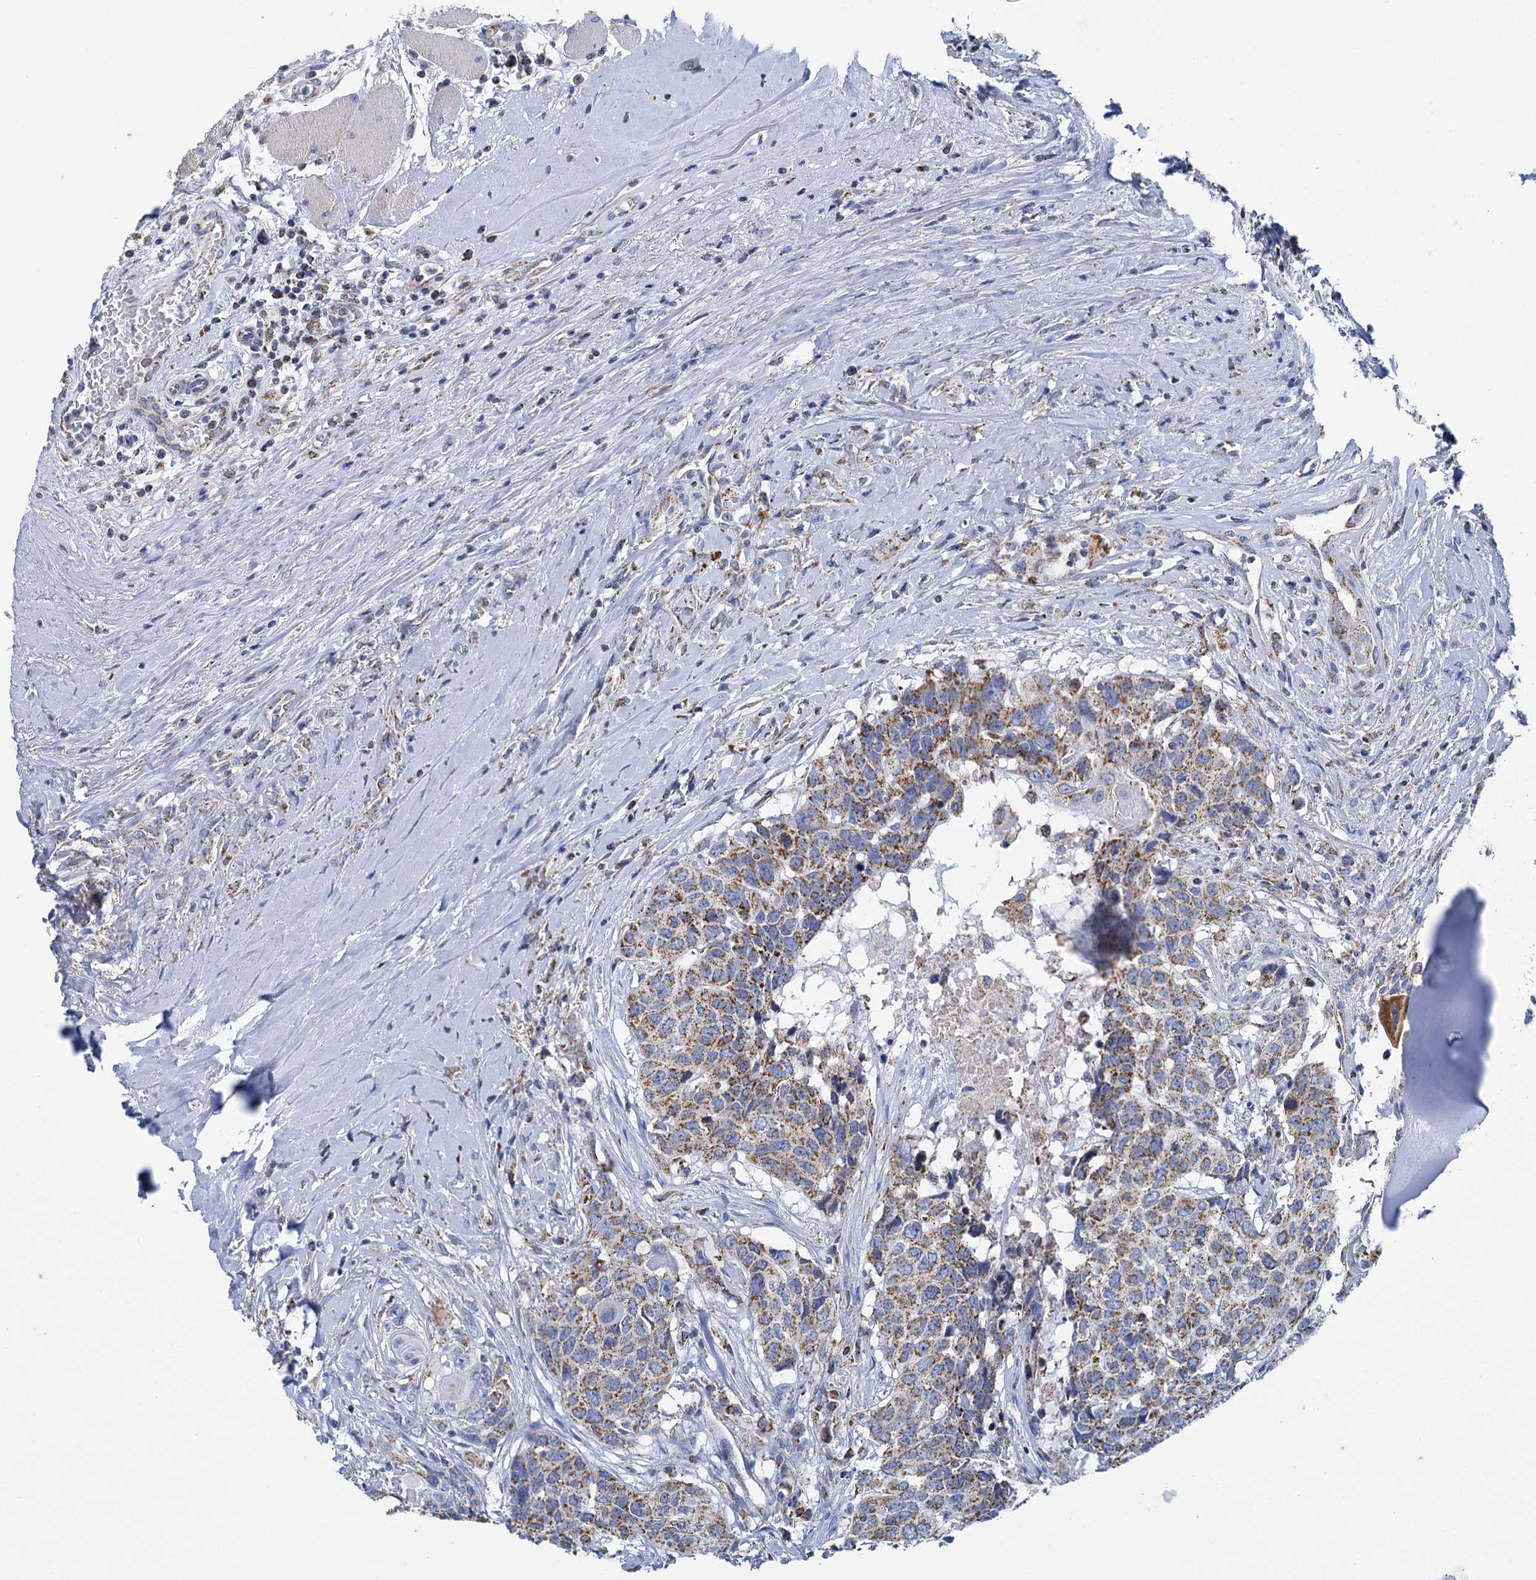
{"staining": {"intensity": "moderate", "quantity": ">75%", "location": "cytoplasmic/membranous"}, "tissue": "head and neck cancer", "cell_type": "Tumor cells", "image_type": "cancer", "snomed": [{"axis": "morphology", "description": "Squamous cell carcinoma, NOS"}, {"axis": "topography", "description": "Head-Neck"}], "caption": "A brown stain labels moderate cytoplasmic/membranous positivity of a protein in human head and neck cancer (squamous cell carcinoma) tumor cells.", "gene": "CCP110", "patient": {"sex": "male", "age": 66}}